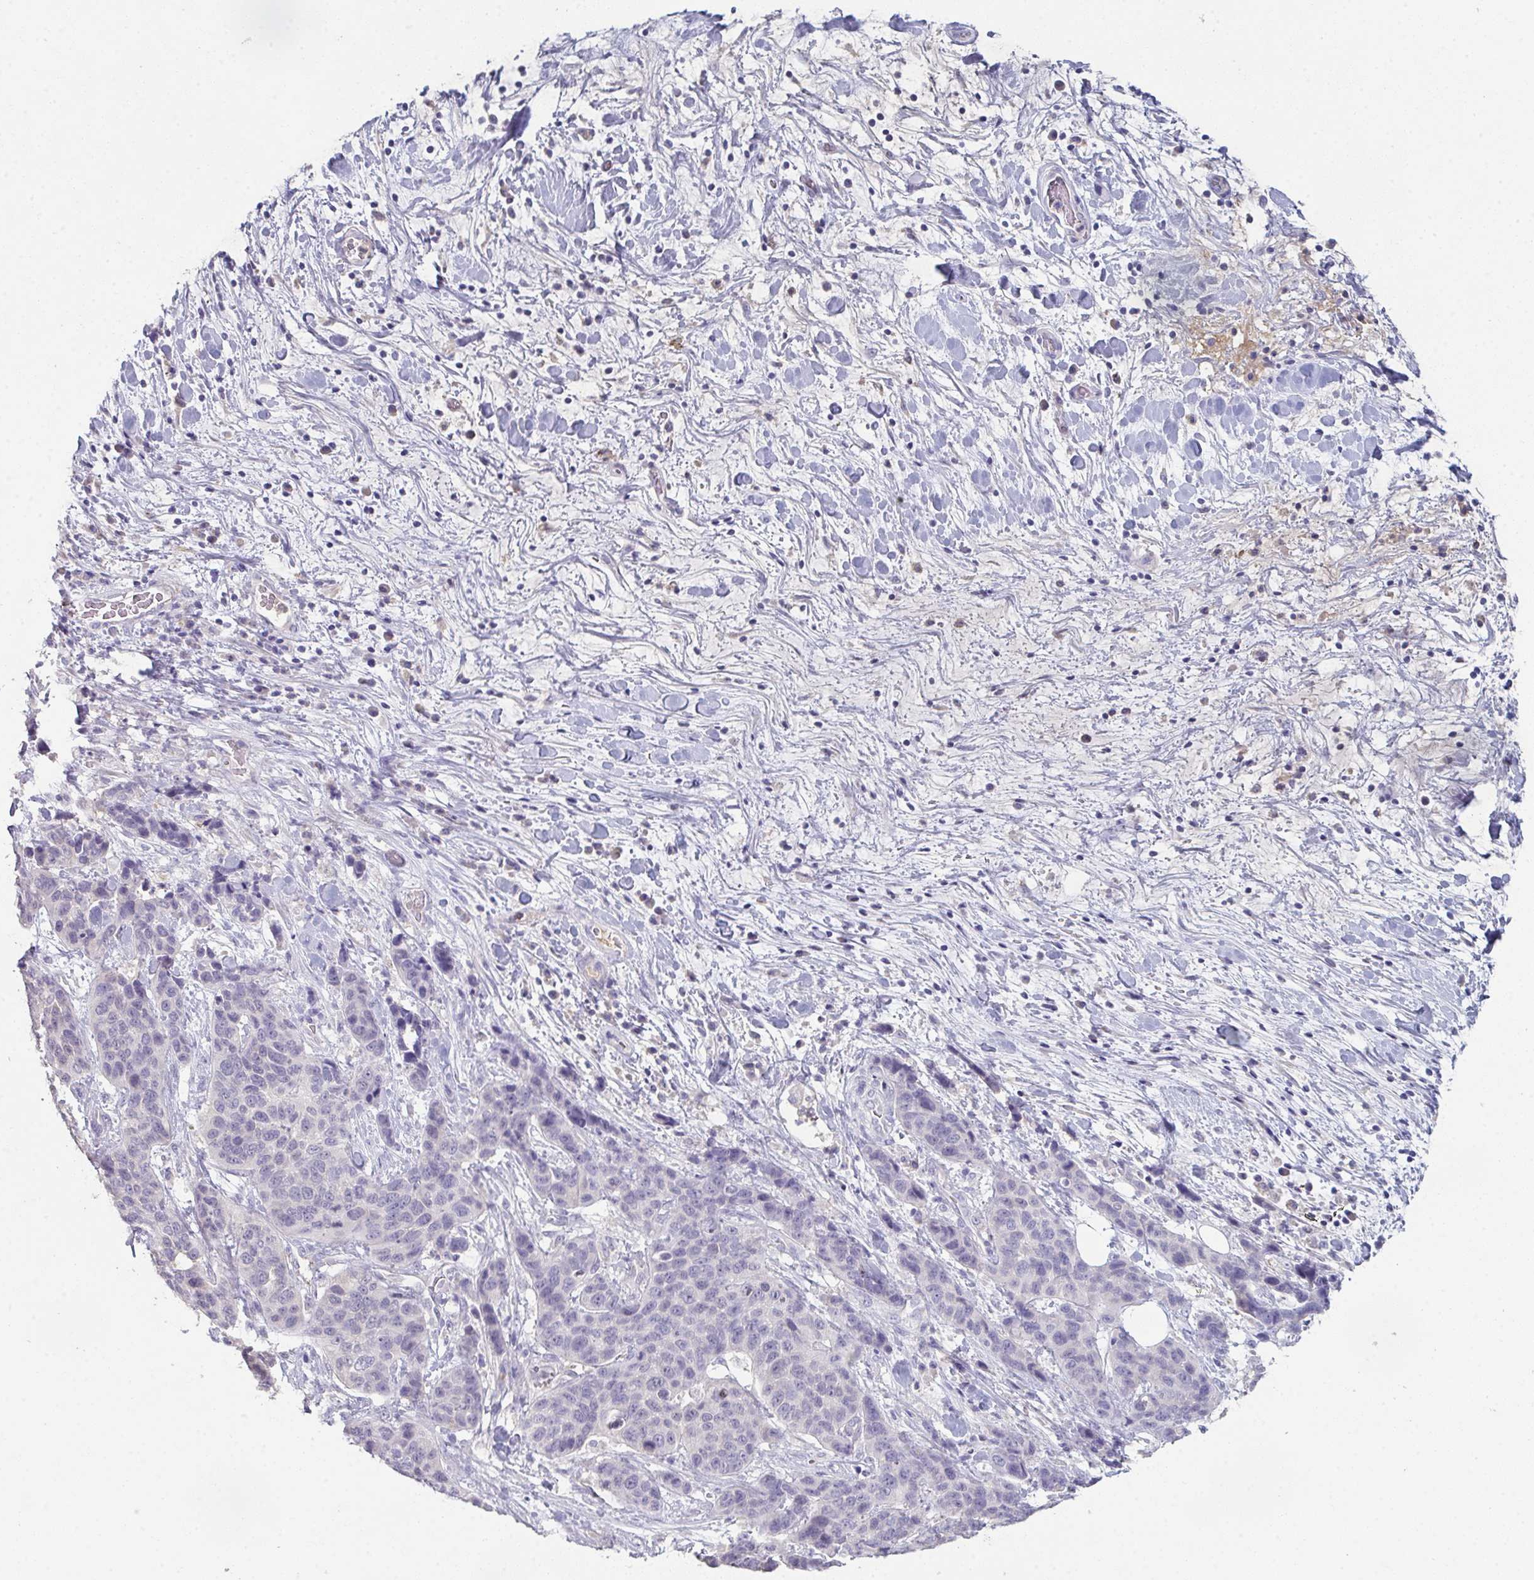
{"staining": {"intensity": "negative", "quantity": "none", "location": "none"}, "tissue": "lung cancer", "cell_type": "Tumor cells", "image_type": "cancer", "snomed": [{"axis": "morphology", "description": "Squamous cell carcinoma, NOS"}, {"axis": "topography", "description": "Lung"}], "caption": "DAB immunohistochemical staining of squamous cell carcinoma (lung) shows no significant staining in tumor cells.", "gene": "ADAM21", "patient": {"sex": "male", "age": 62}}